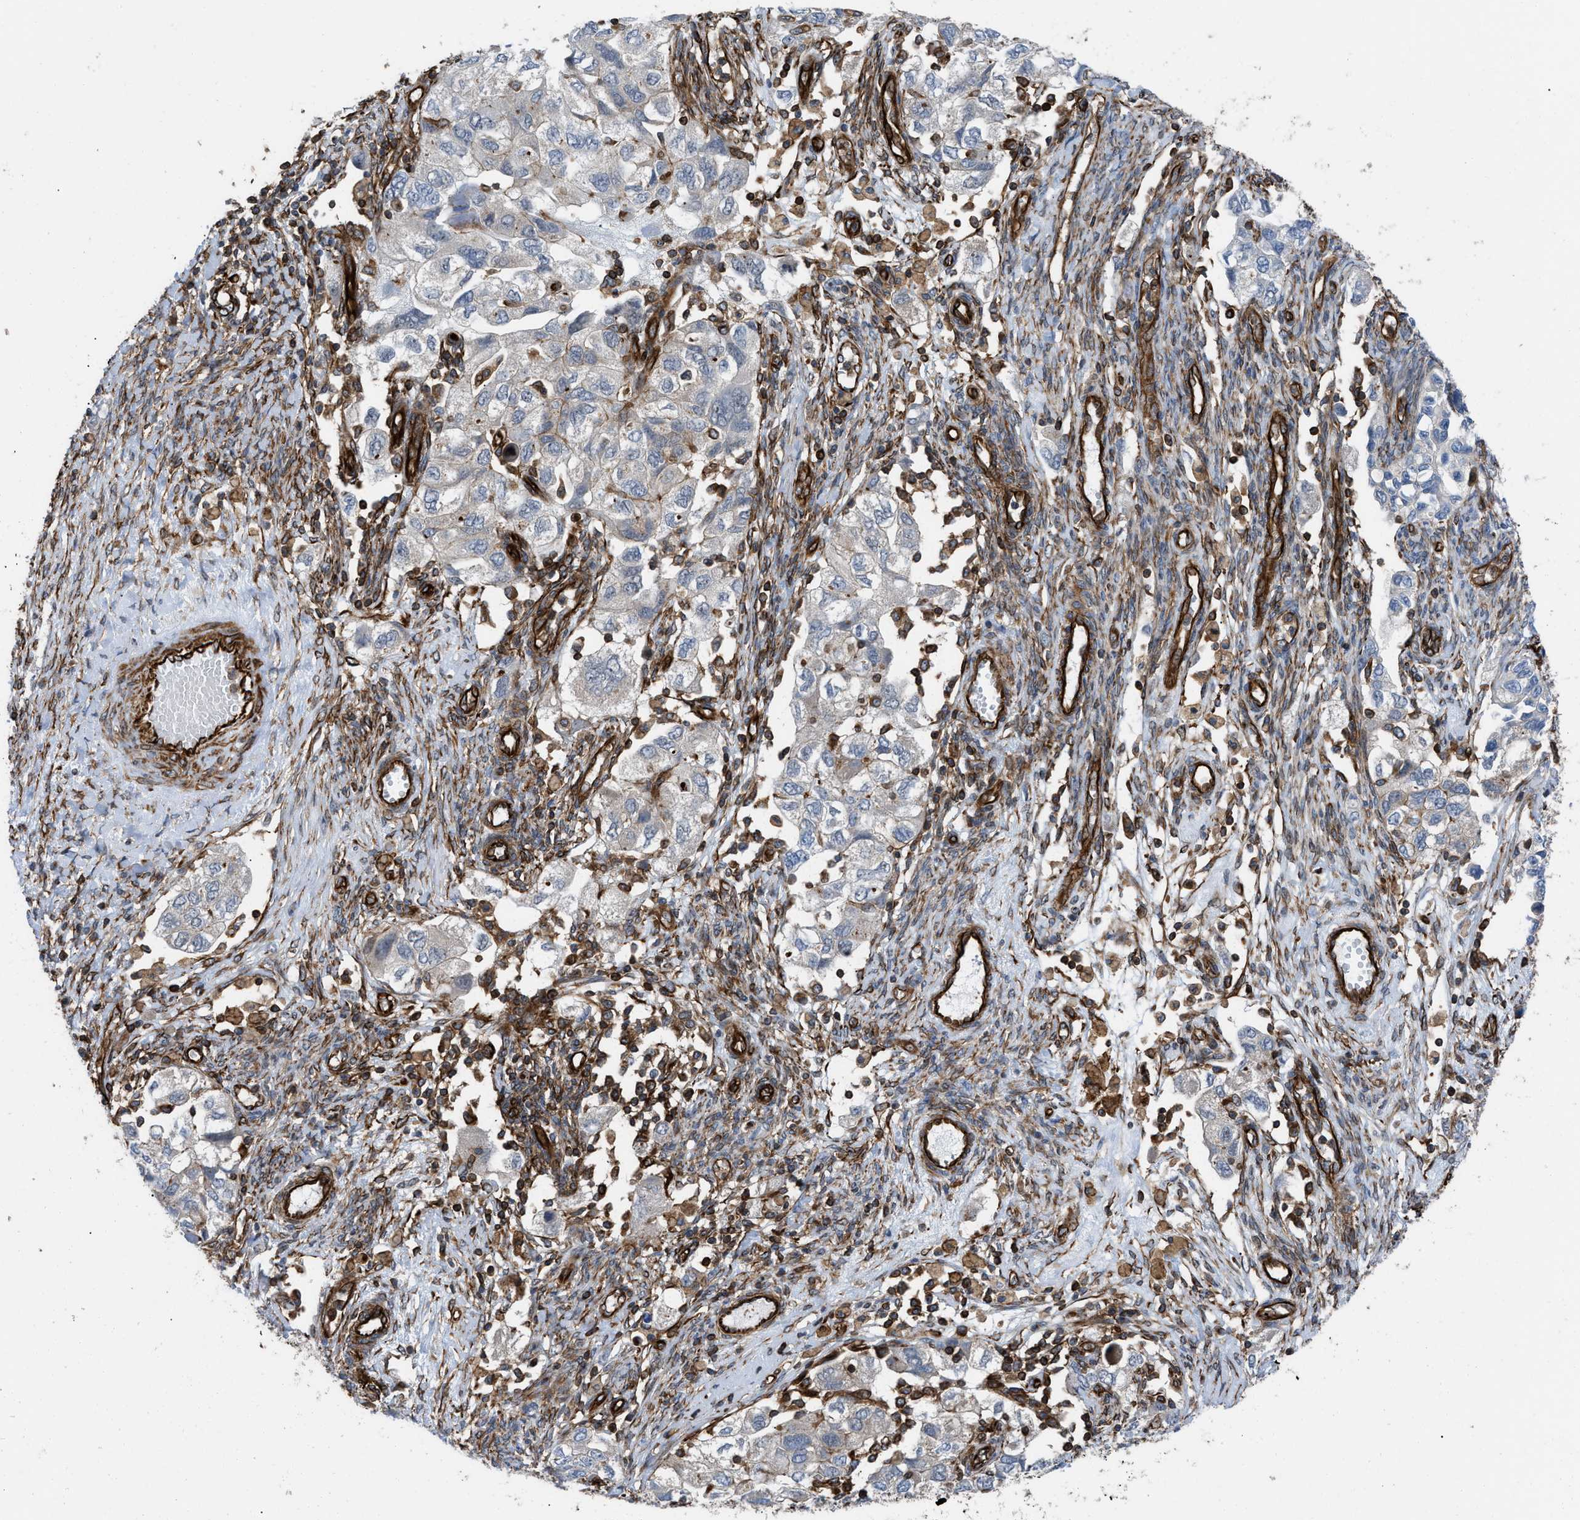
{"staining": {"intensity": "weak", "quantity": "25%-75%", "location": "cytoplasmic/membranous"}, "tissue": "ovarian cancer", "cell_type": "Tumor cells", "image_type": "cancer", "snomed": [{"axis": "morphology", "description": "Carcinoma, NOS"}, {"axis": "morphology", "description": "Cystadenocarcinoma, serous, NOS"}, {"axis": "topography", "description": "Ovary"}], "caption": "Immunohistochemical staining of human carcinoma (ovarian) demonstrates weak cytoplasmic/membranous protein positivity in about 25%-75% of tumor cells. (Brightfield microscopy of DAB IHC at high magnification).", "gene": "PTPRE", "patient": {"sex": "female", "age": 69}}